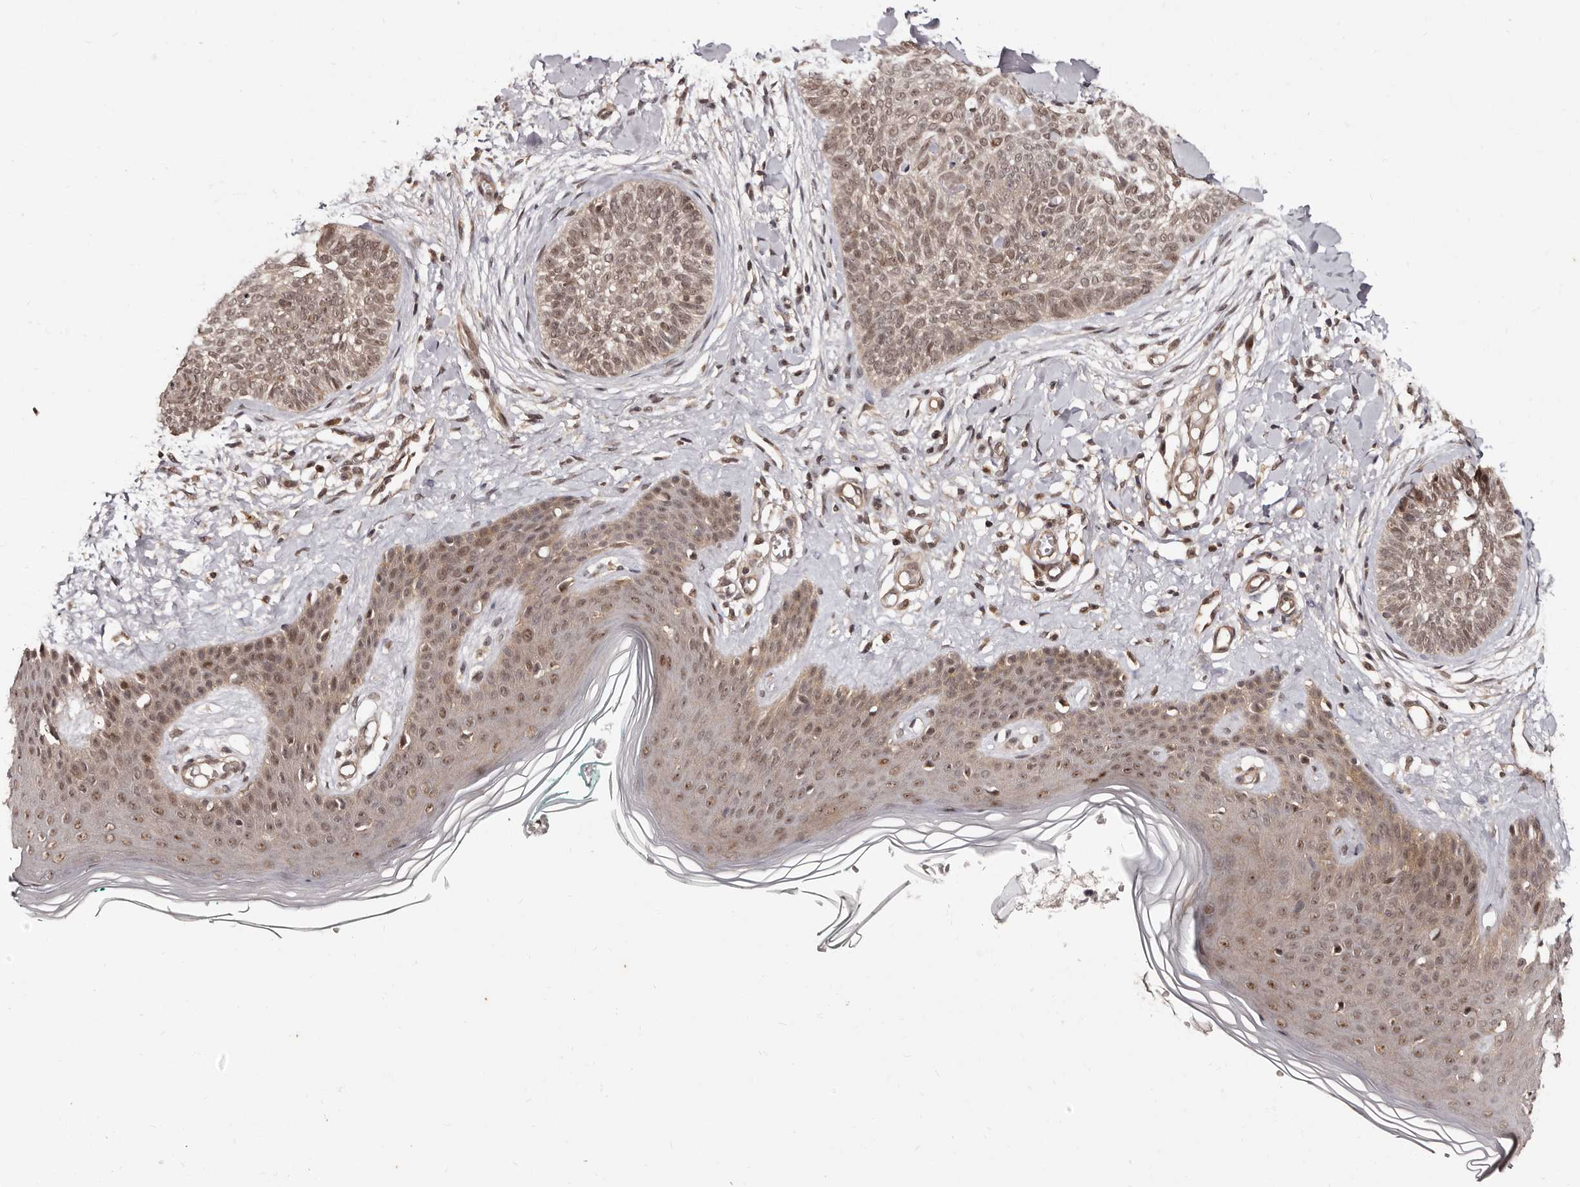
{"staining": {"intensity": "weak", "quantity": ">75%", "location": "cytoplasmic/membranous,nuclear"}, "tissue": "skin cancer", "cell_type": "Tumor cells", "image_type": "cancer", "snomed": [{"axis": "morphology", "description": "Basal cell carcinoma"}, {"axis": "topography", "description": "Skin"}], "caption": "Human basal cell carcinoma (skin) stained with a brown dye displays weak cytoplasmic/membranous and nuclear positive staining in approximately >75% of tumor cells.", "gene": "TBC1D22B", "patient": {"sex": "female", "age": 59}}